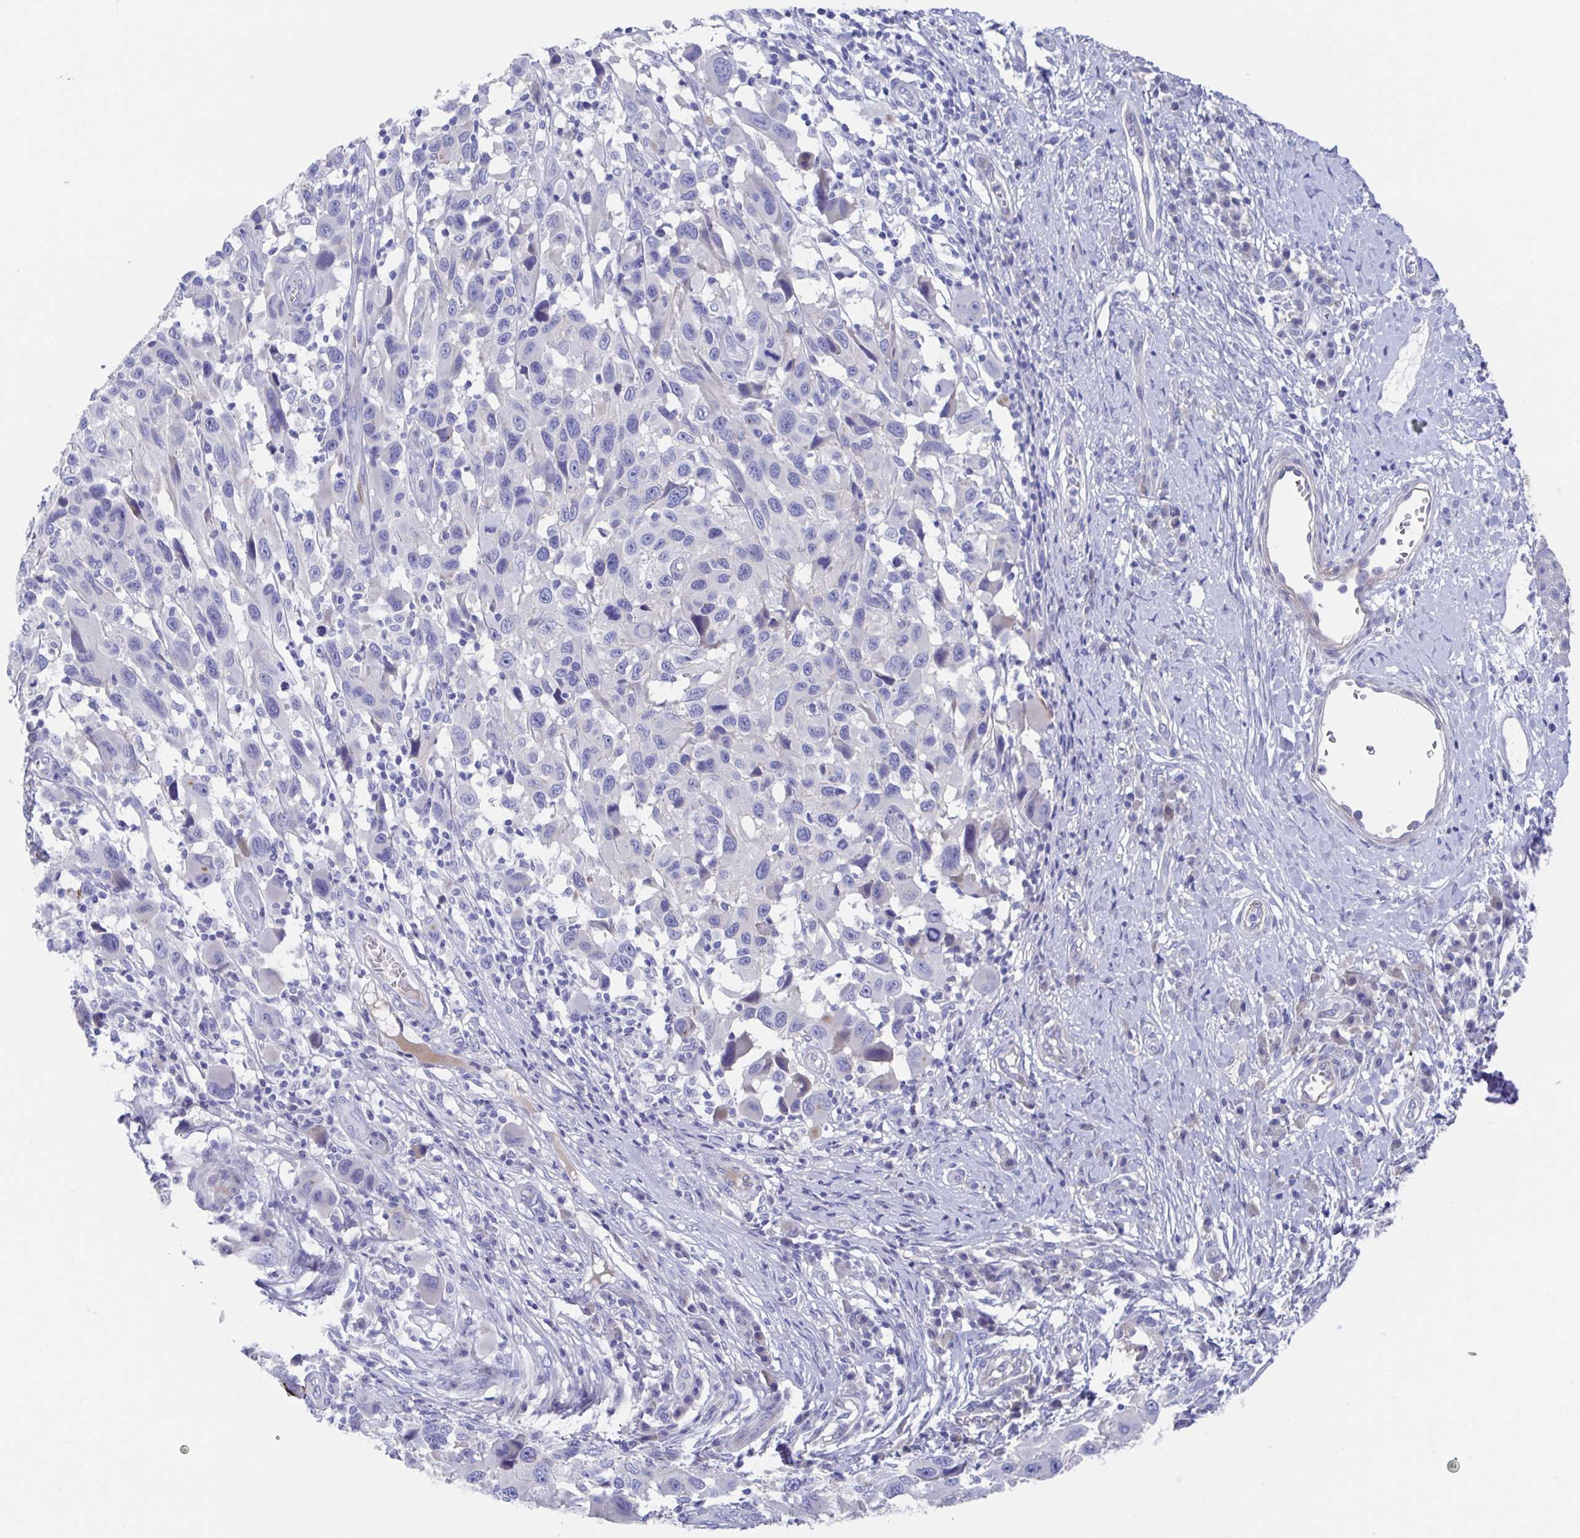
{"staining": {"intensity": "negative", "quantity": "none", "location": "none"}, "tissue": "melanoma", "cell_type": "Tumor cells", "image_type": "cancer", "snomed": [{"axis": "morphology", "description": "Malignant melanoma, NOS"}, {"axis": "topography", "description": "Skin"}], "caption": "Immunohistochemistry (IHC) of melanoma reveals no positivity in tumor cells.", "gene": "CDH2", "patient": {"sex": "male", "age": 53}}